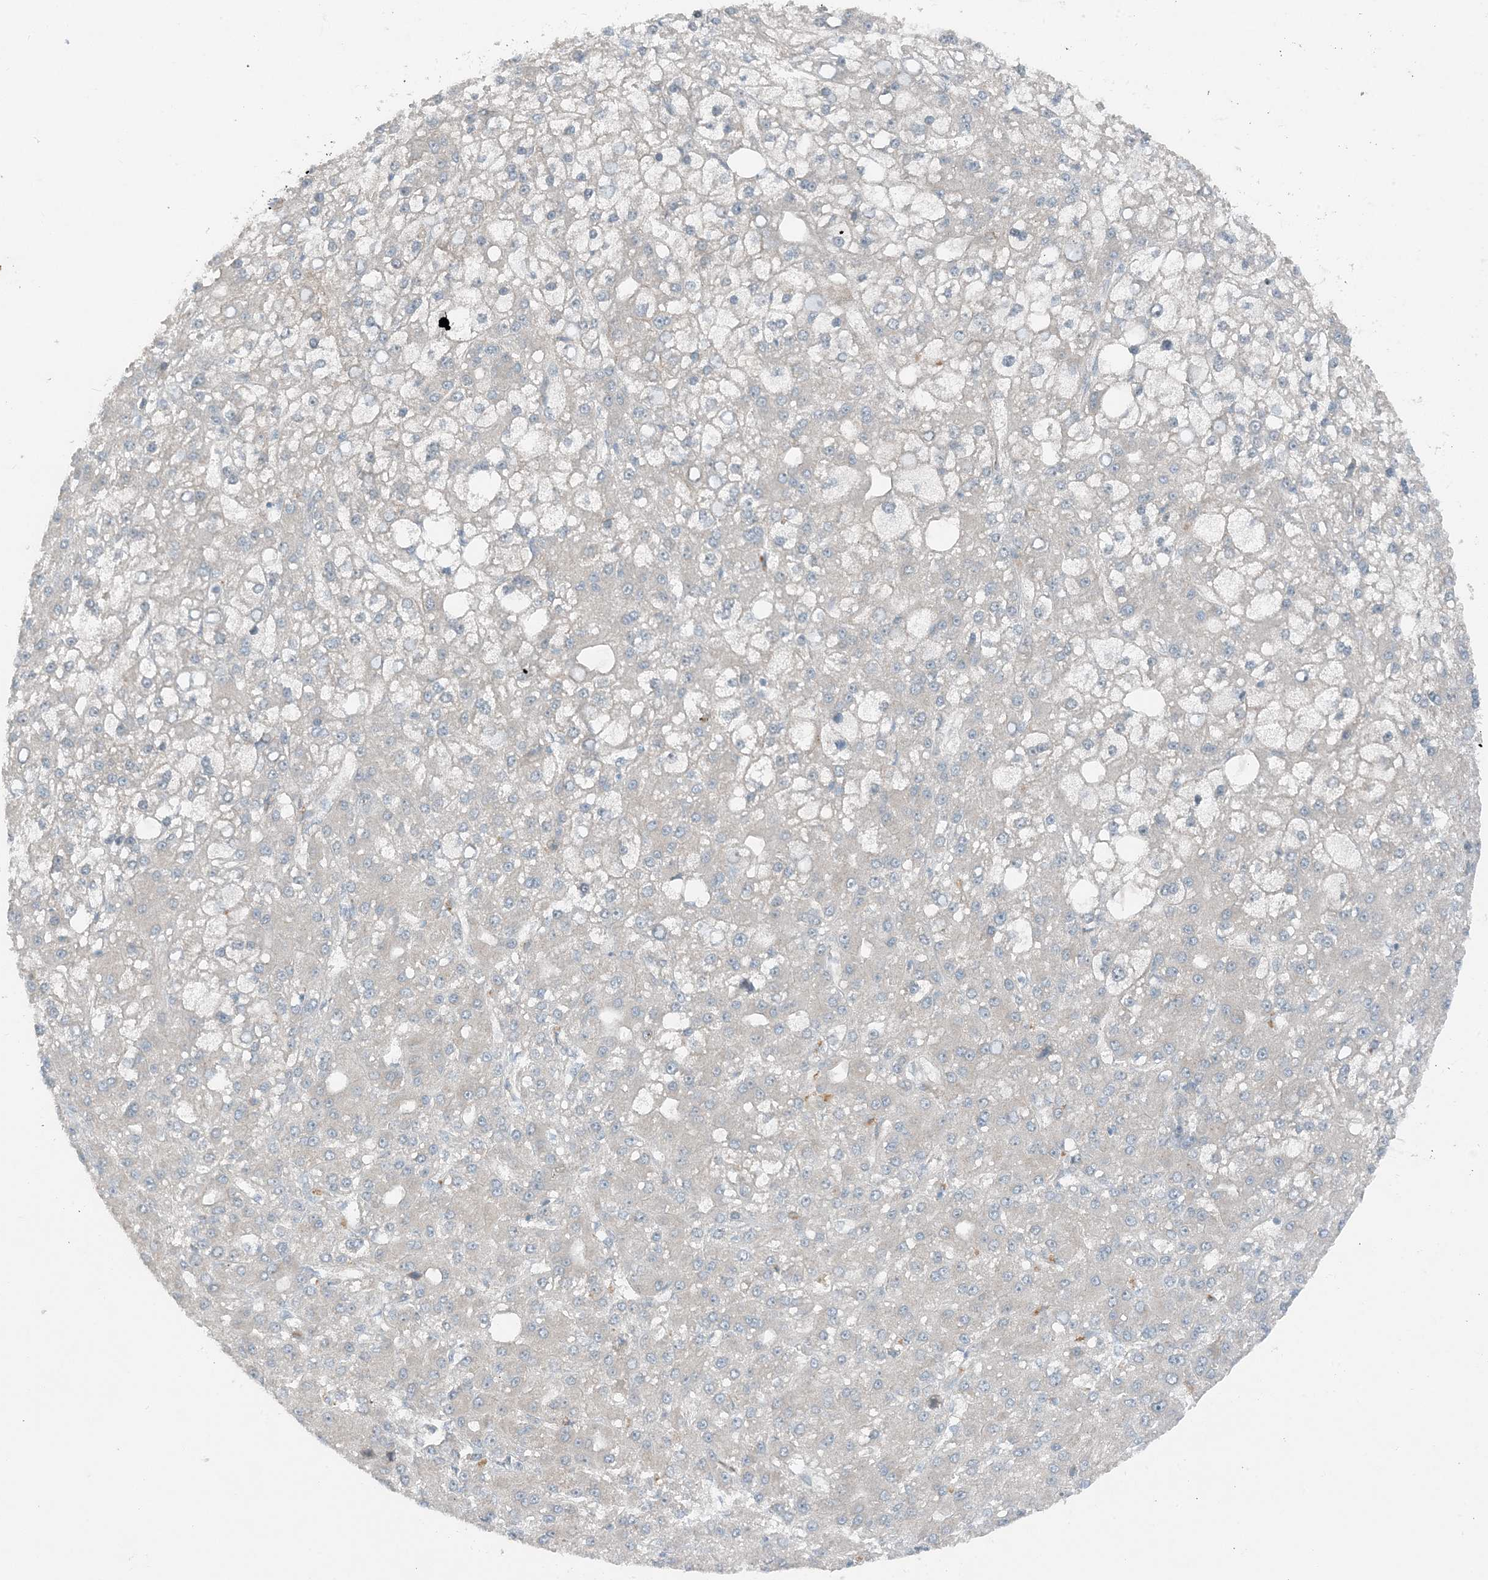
{"staining": {"intensity": "negative", "quantity": "none", "location": "none"}, "tissue": "liver cancer", "cell_type": "Tumor cells", "image_type": "cancer", "snomed": [{"axis": "morphology", "description": "Carcinoma, Hepatocellular, NOS"}, {"axis": "topography", "description": "Liver"}], "caption": "Immunohistochemistry (IHC) micrograph of liver hepatocellular carcinoma stained for a protein (brown), which exhibits no expression in tumor cells.", "gene": "MITD1", "patient": {"sex": "male", "age": 67}}